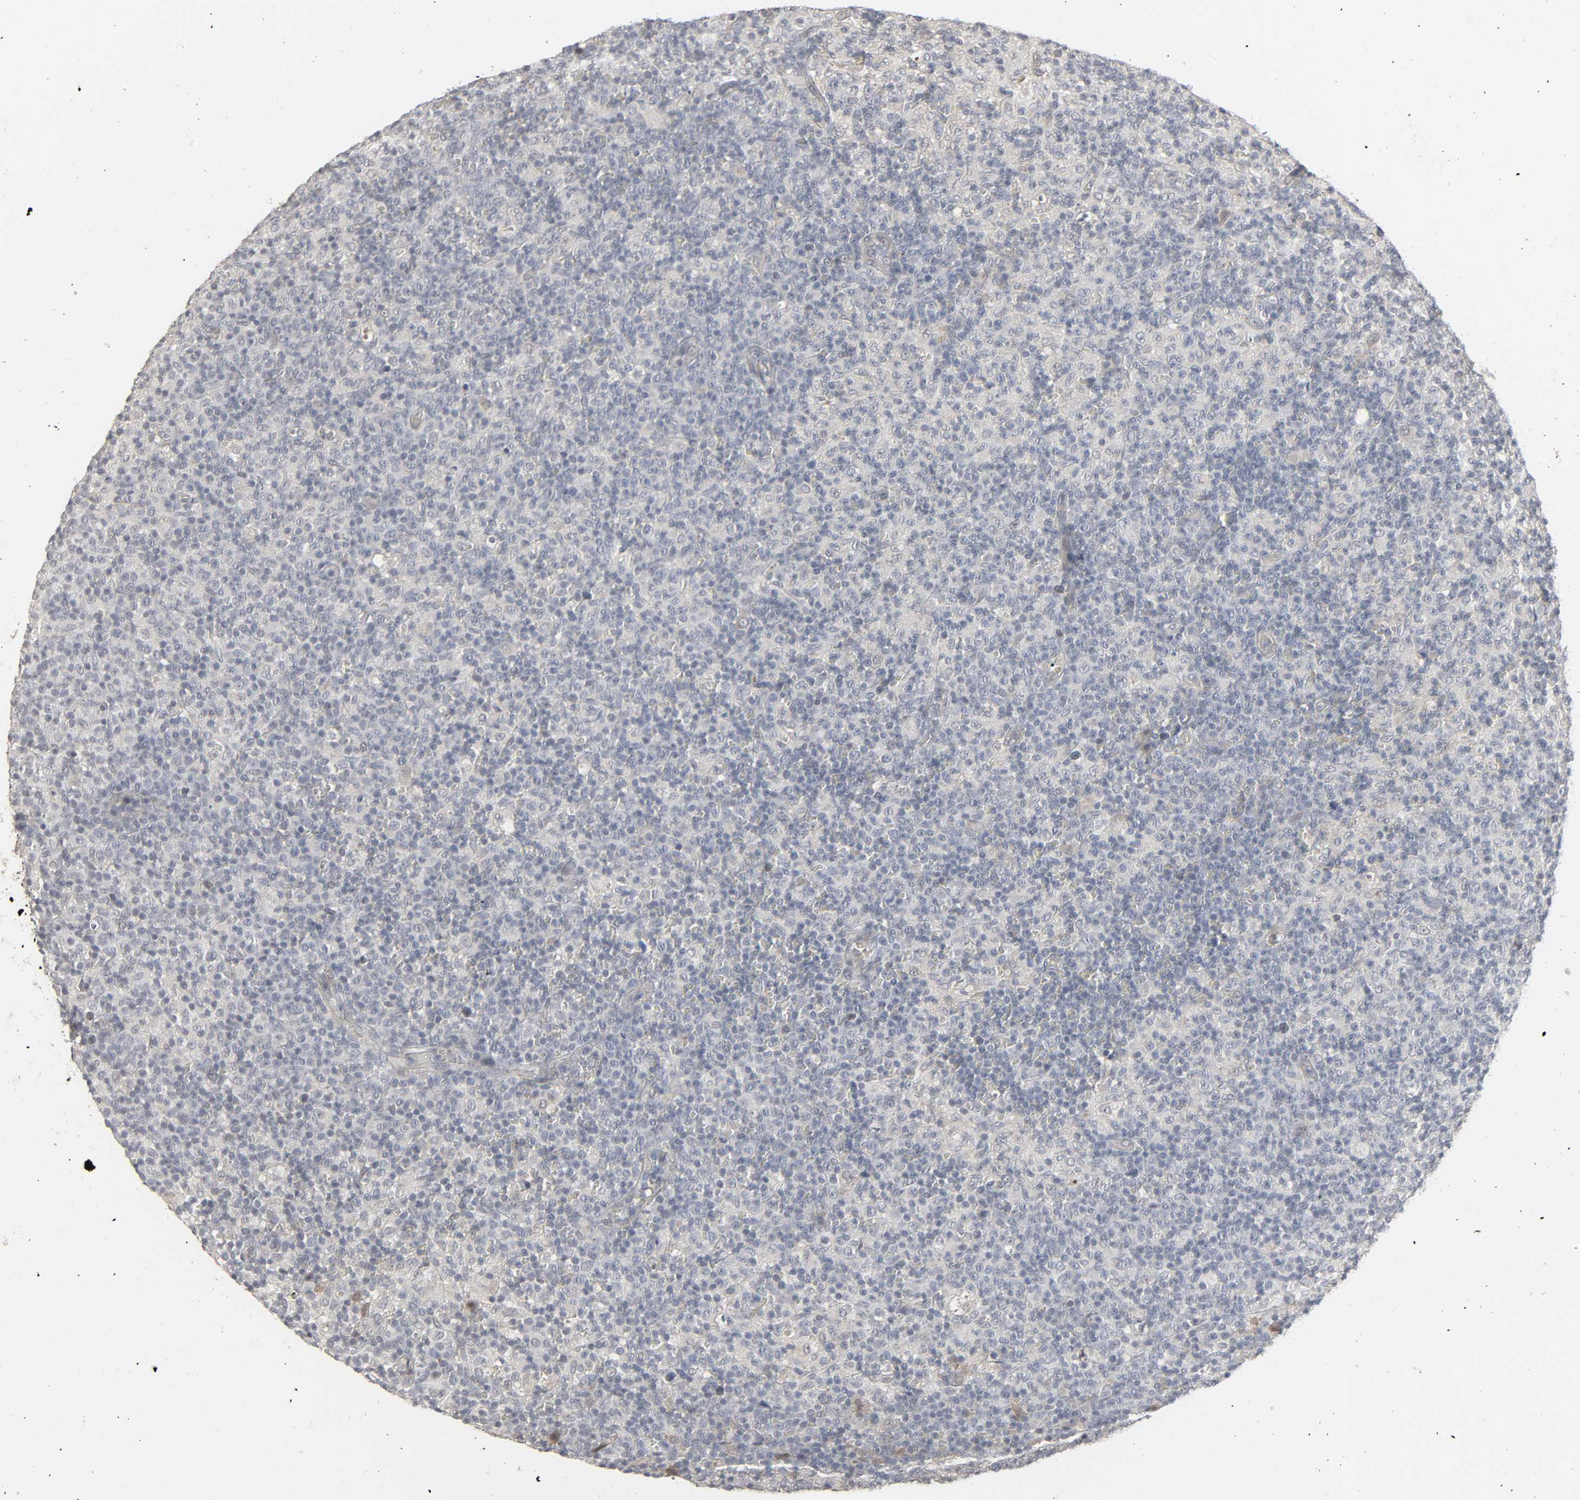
{"staining": {"intensity": "weak", "quantity": "<25%", "location": "nuclear"}, "tissue": "lymph node", "cell_type": "Germinal center cells", "image_type": "normal", "snomed": [{"axis": "morphology", "description": "Normal tissue, NOS"}, {"axis": "morphology", "description": "Inflammation, NOS"}, {"axis": "topography", "description": "Lymph node"}], "caption": "This photomicrograph is of benign lymph node stained with immunohistochemistry (IHC) to label a protein in brown with the nuclei are counter-stained blue. There is no expression in germinal center cells. (Stains: DAB (3,3'-diaminobenzidine) immunohistochemistry with hematoxylin counter stain, Microscopy: brightfield microscopy at high magnification).", "gene": "ZNF222", "patient": {"sex": "male", "age": 55}}